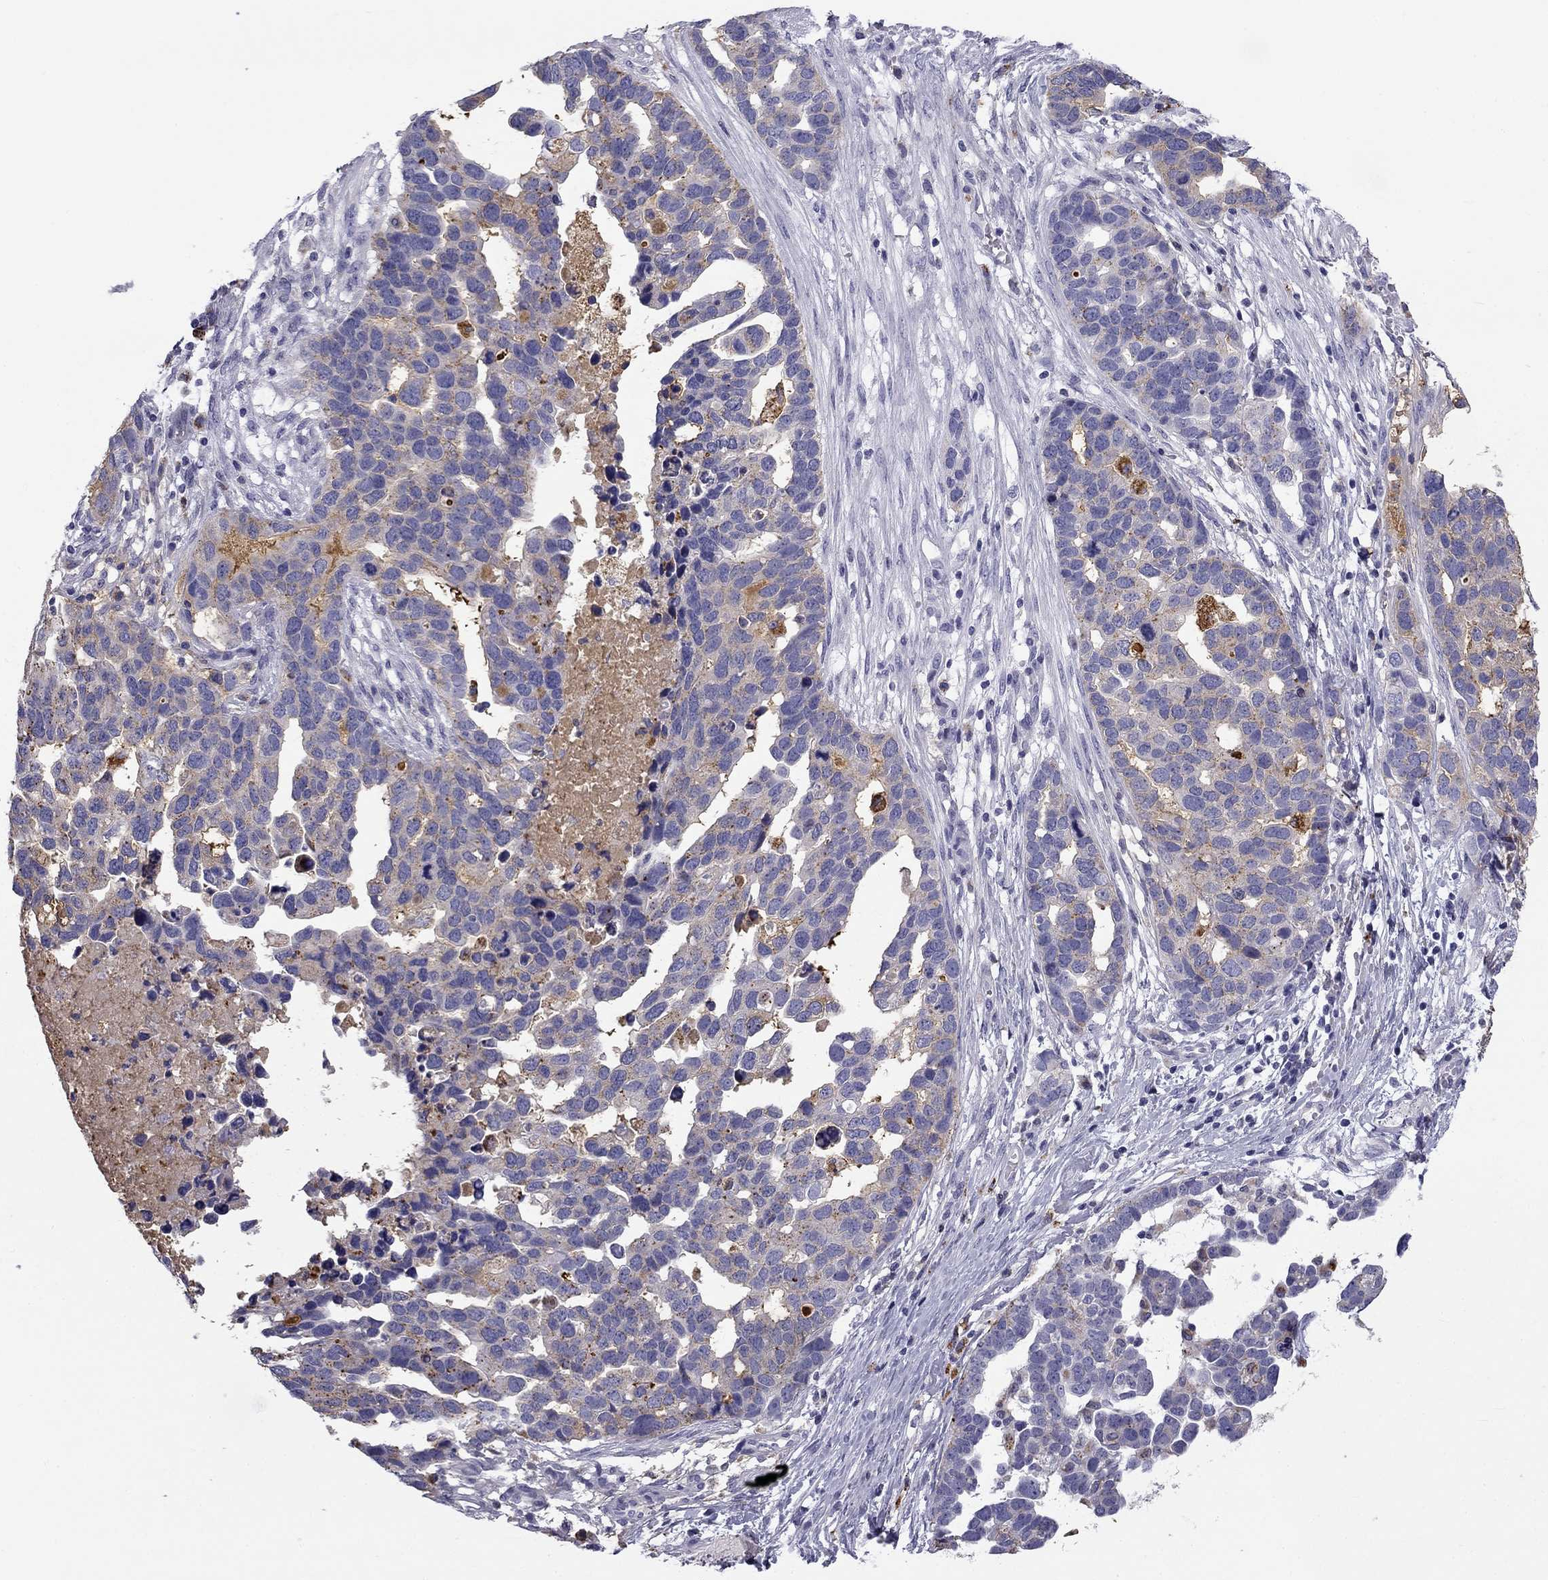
{"staining": {"intensity": "moderate", "quantity": "<25%", "location": "cytoplasmic/membranous"}, "tissue": "ovarian cancer", "cell_type": "Tumor cells", "image_type": "cancer", "snomed": [{"axis": "morphology", "description": "Cystadenocarcinoma, serous, NOS"}, {"axis": "topography", "description": "Ovary"}], "caption": "The immunohistochemical stain shows moderate cytoplasmic/membranous staining in tumor cells of ovarian serous cystadenocarcinoma tissue. Using DAB (brown) and hematoxylin (blue) stains, captured at high magnification using brightfield microscopy.", "gene": "CLPSL2", "patient": {"sex": "female", "age": 54}}